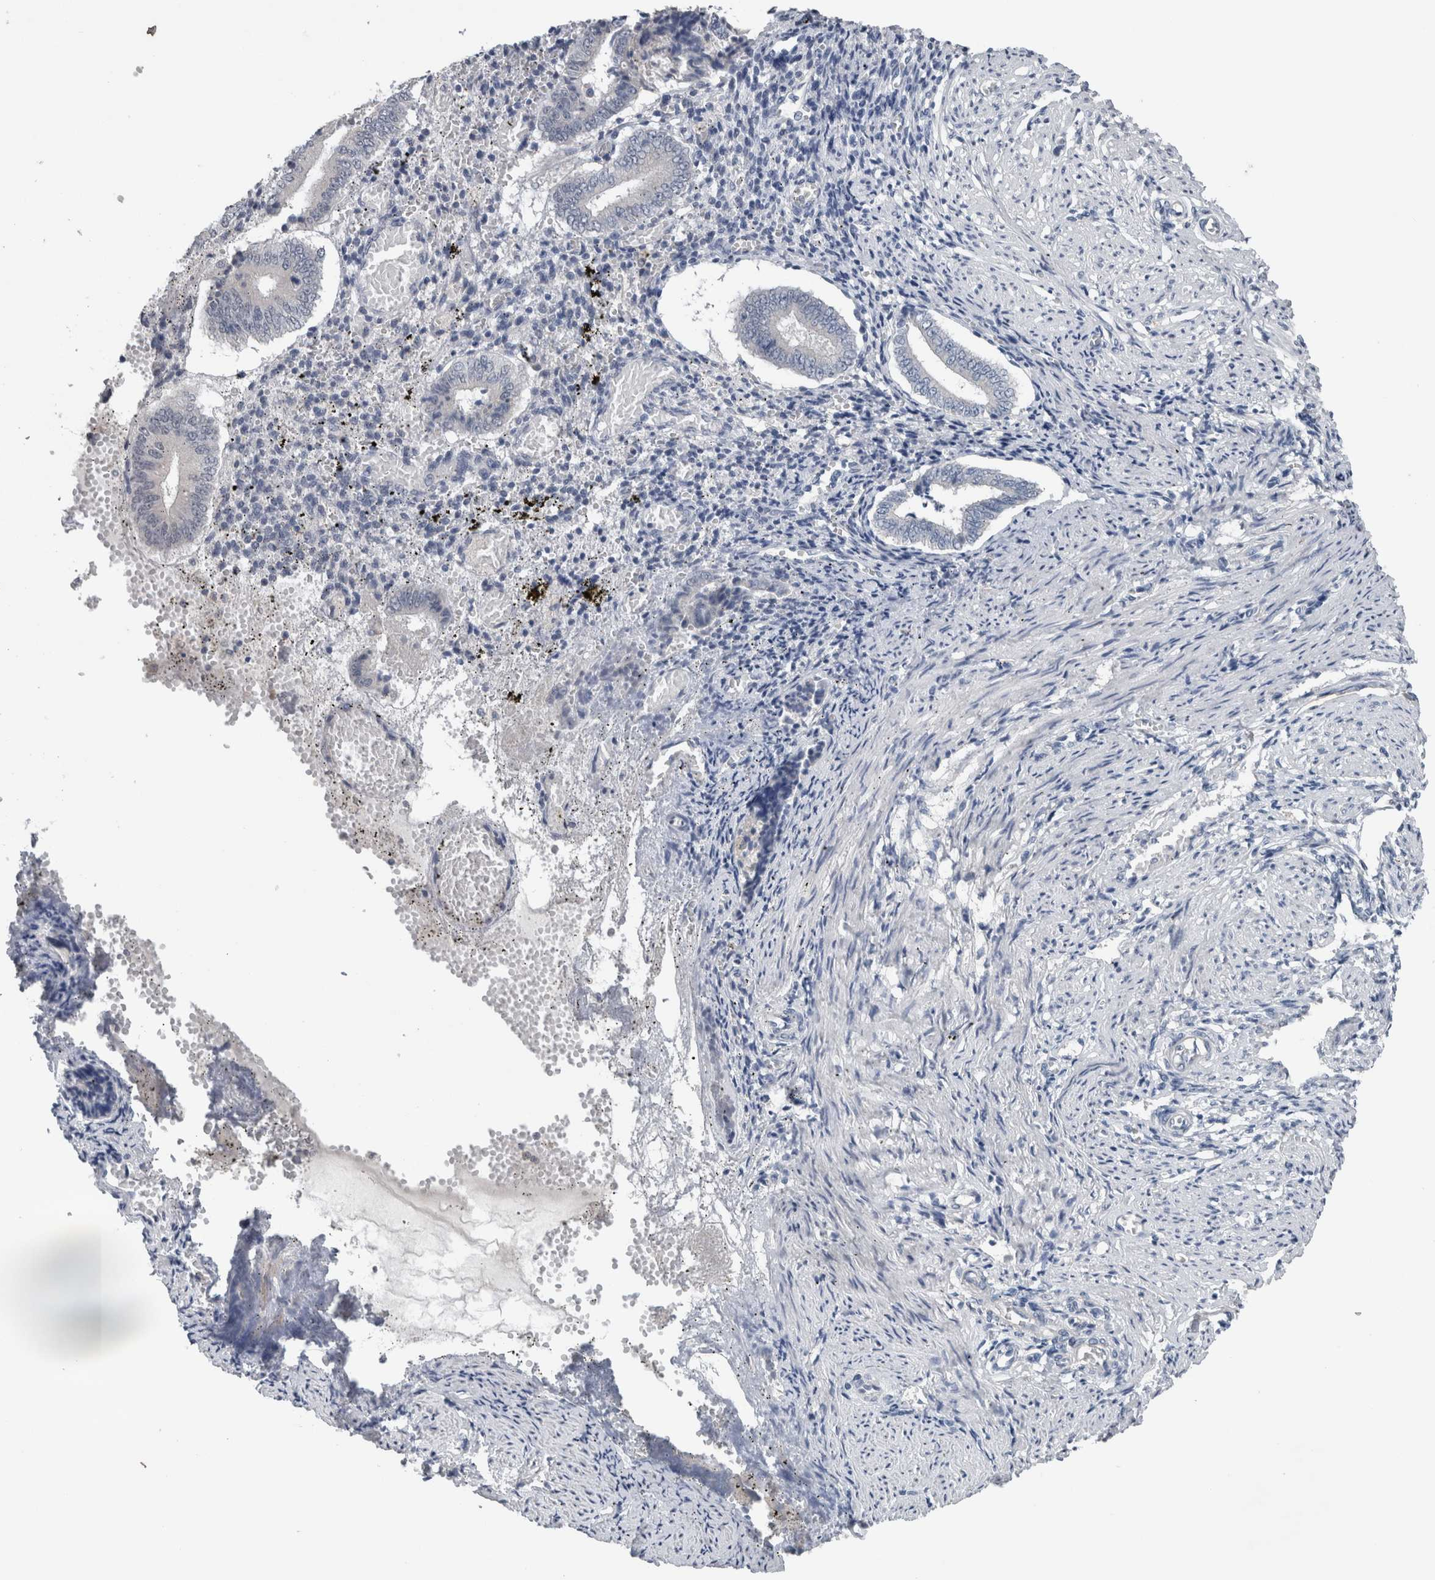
{"staining": {"intensity": "negative", "quantity": "none", "location": "none"}, "tissue": "endometrium", "cell_type": "Cells in endometrial stroma", "image_type": "normal", "snomed": [{"axis": "morphology", "description": "Normal tissue, NOS"}, {"axis": "topography", "description": "Endometrium"}], "caption": "High power microscopy histopathology image of an immunohistochemistry (IHC) micrograph of benign endometrium, revealing no significant positivity in cells in endometrial stroma.", "gene": "CRNN", "patient": {"sex": "female", "age": 42}}